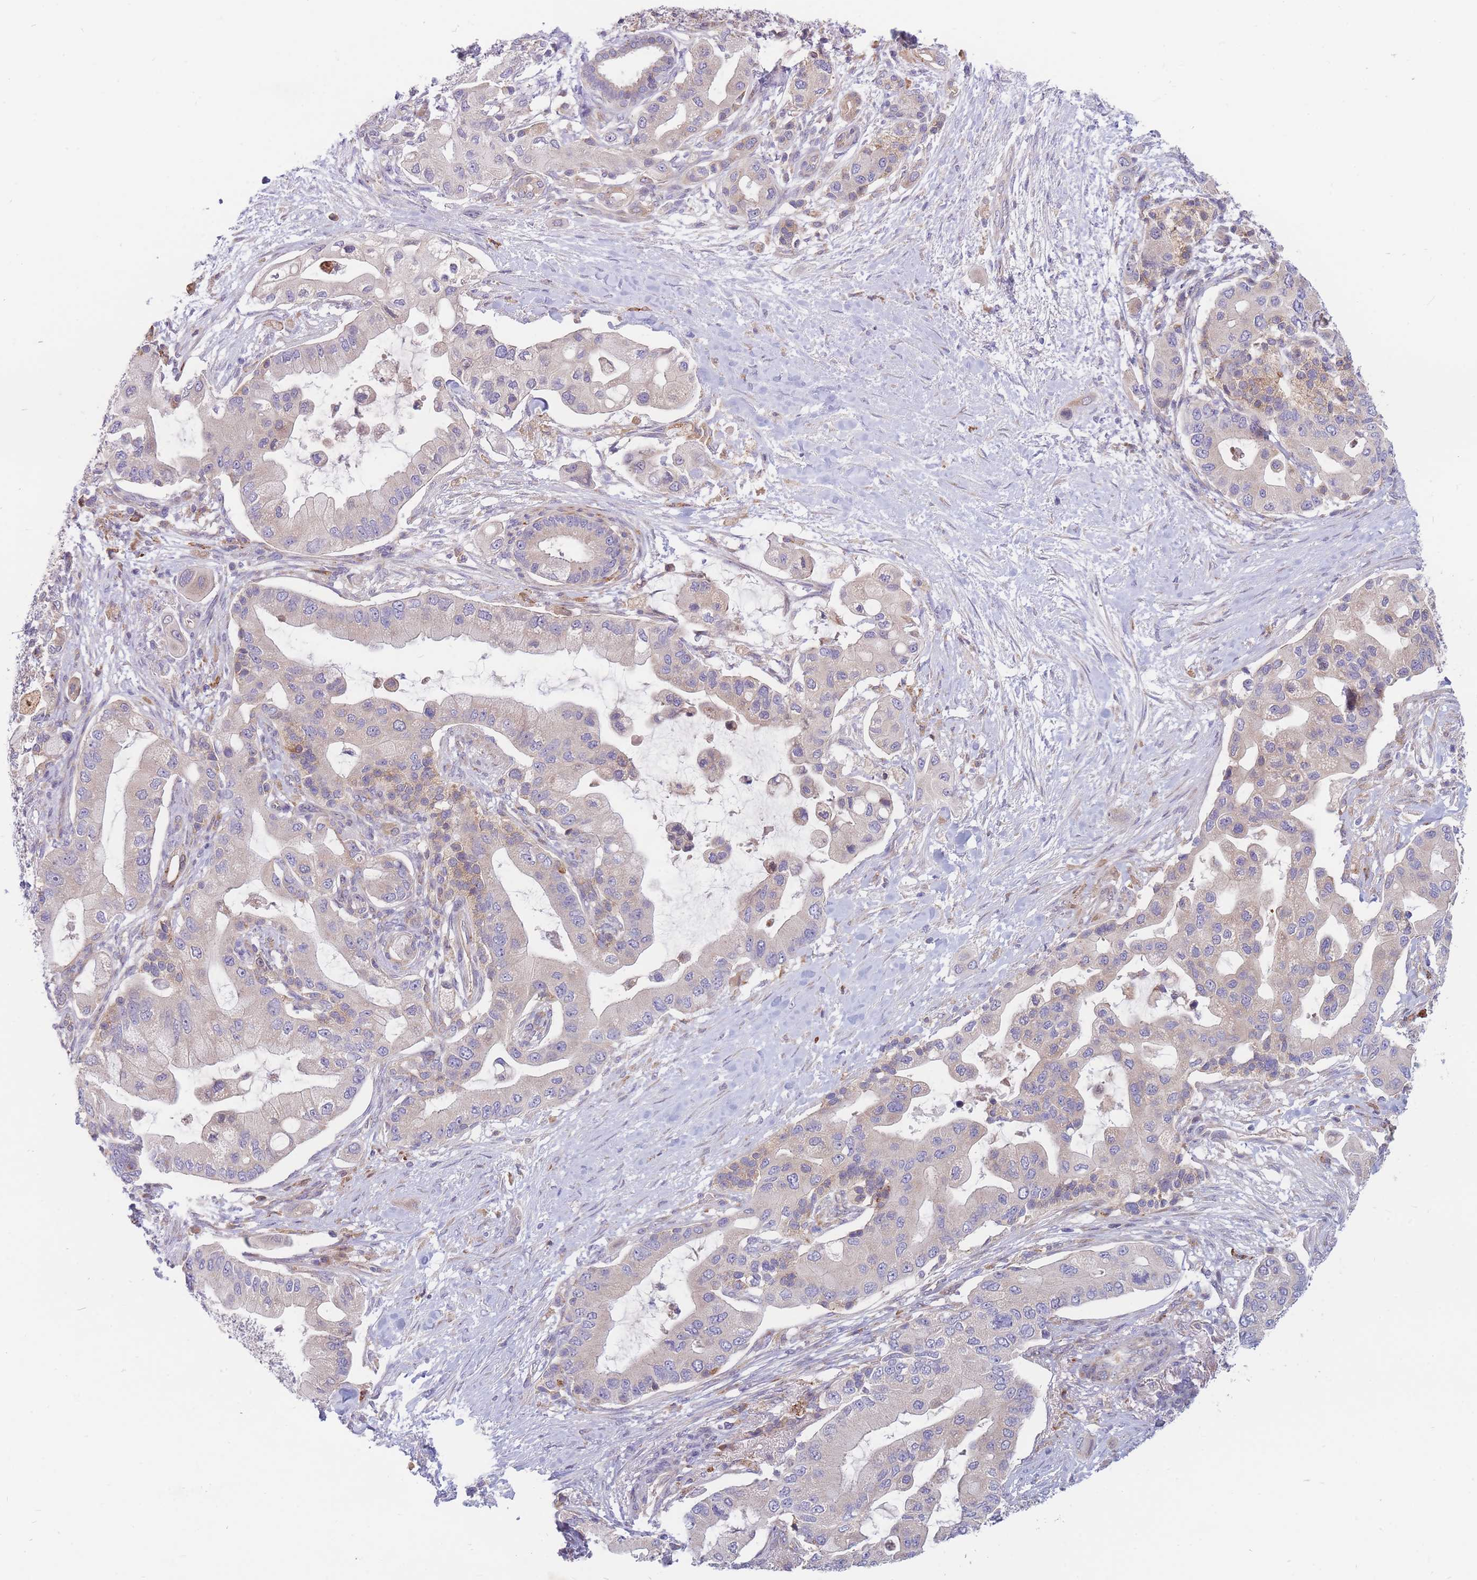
{"staining": {"intensity": "weak", "quantity": "25%-75%", "location": "cytoplasmic/membranous"}, "tissue": "pancreatic cancer", "cell_type": "Tumor cells", "image_type": "cancer", "snomed": [{"axis": "morphology", "description": "Adenocarcinoma, NOS"}, {"axis": "topography", "description": "Pancreas"}], "caption": "A photomicrograph of human adenocarcinoma (pancreatic) stained for a protein demonstrates weak cytoplasmic/membranous brown staining in tumor cells.", "gene": "TMEM131L", "patient": {"sex": "male", "age": 57}}